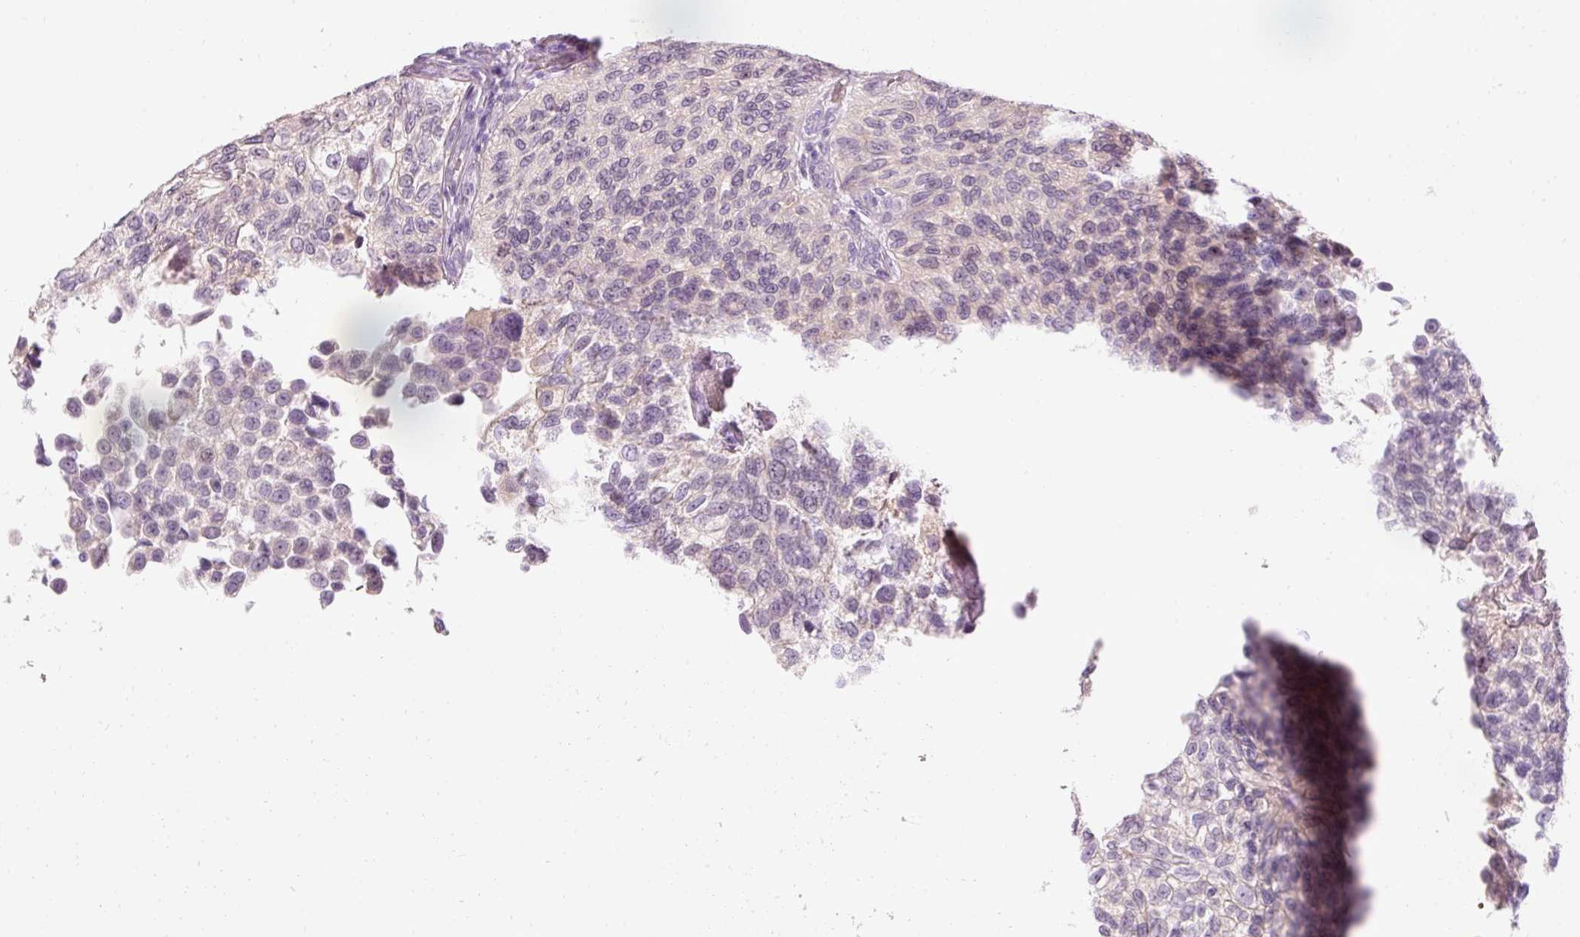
{"staining": {"intensity": "negative", "quantity": "none", "location": "none"}, "tissue": "urothelial cancer", "cell_type": "Tumor cells", "image_type": "cancer", "snomed": [{"axis": "morphology", "description": "Urothelial carcinoma, NOS"}, {"axis": "topography", "description": "Urinary bladder"}], "caption": "The histopathology image exhibits no significant expression in tumor cells of transitional cell carcinoma.", "gene": "DHRS11", "patient": {"sex": "male", "age": 87}}